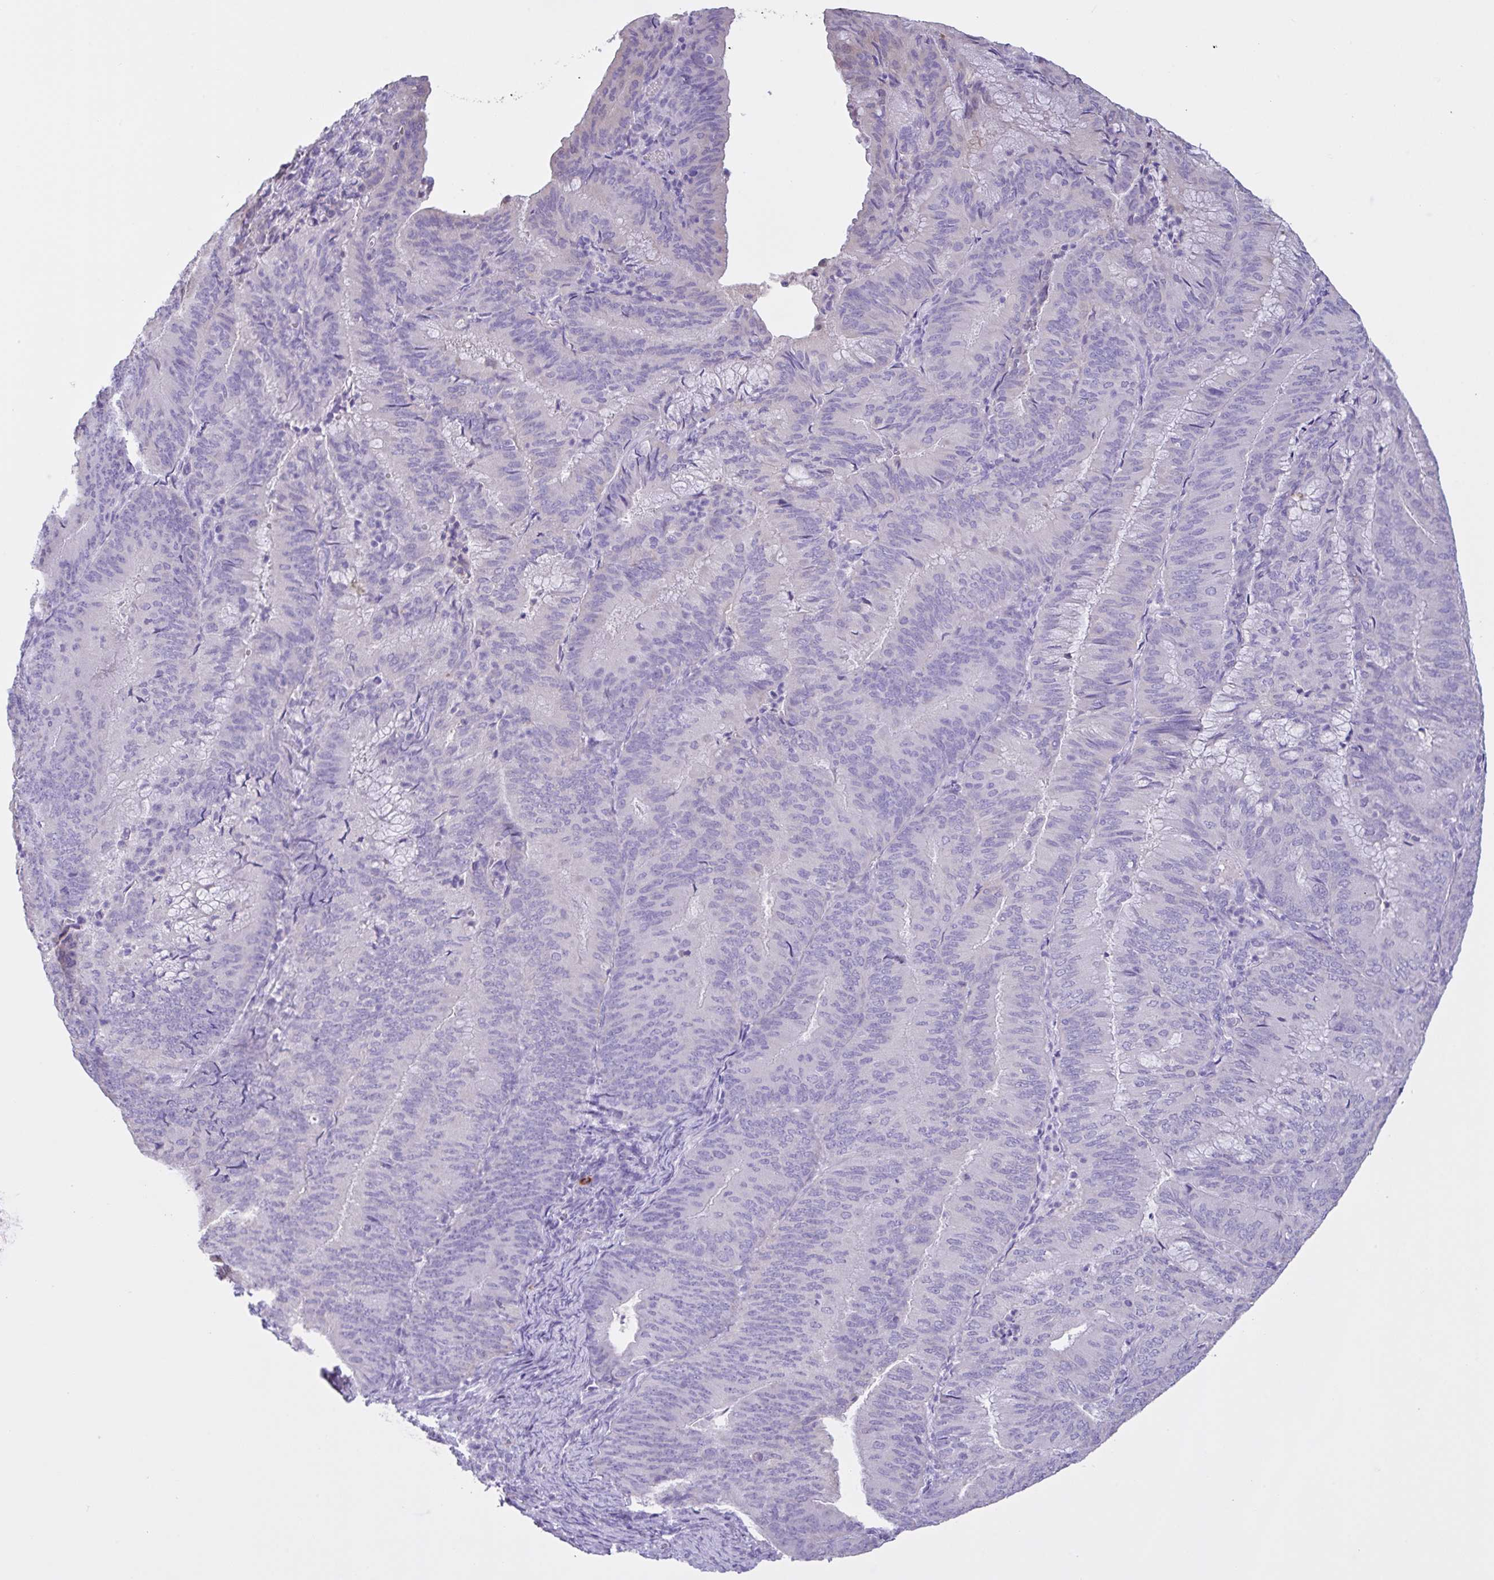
{"staining": {"intensity": "negative", "quantity": "none", "location": "none"}, "tissue": "endometrial cancer", "cell_type": "Tumor cells", "image_type": "cancer", "snomed": [{"axis": "morphology", "description": "Adenocarcinoma, NOS"}, {"axis": "topography", "description": "Endometrium"}], "caption": "IHC histopathology image of neoplastic tissue: human endometrial cancer (adenocarcinoma) stained with DAB shows no significant protein positivity in tumor cells.", "gene": "CST11", "patient": {"sex": "female", "age": 57}}